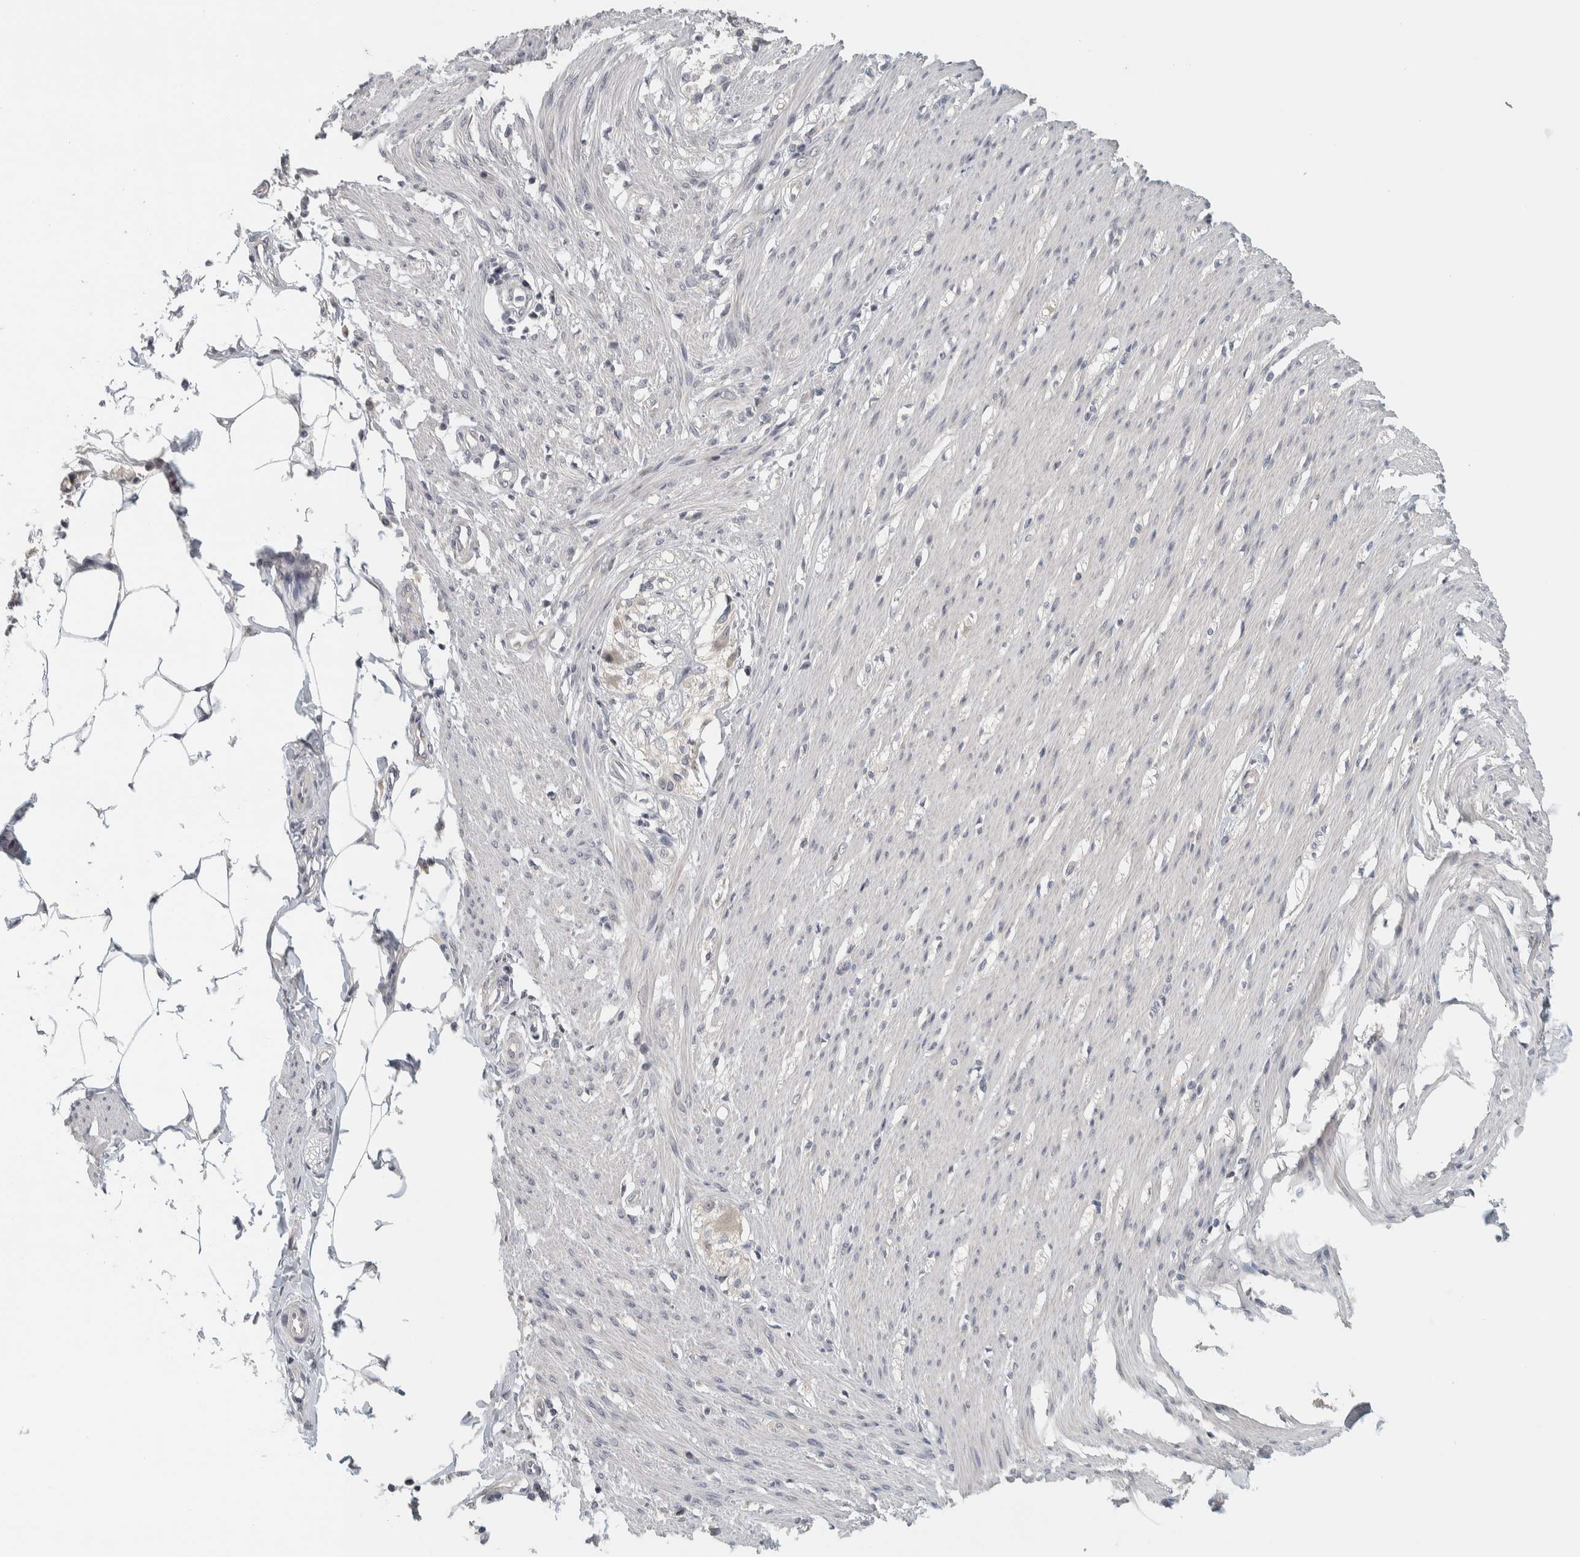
{"staining": {"intensity": "negative", "quantity": "none", "location": "none"}, "tissue": "smooth muscle", "cell_type": "Smooth muscle cells", "image_type": "normal", "snomed": [{"axis": "morphology", "description": "Normal tissue, NOS"}, {"axis": "morphology", "description": "Adenocarcinoma, NOS"}, {"axis": "topography", "description": "Smooth muscle"}, {"axis": "topography", "description": "Colon"}], "caption": "Smooth muscle cells are negative for protein expression in benign human smooth muscle. (DAB (3,3'-diaminobenzidine) immunohistochemistry, high magnification).", "gene": "AFP", "patient": {"sex": "male", "age": 14}}